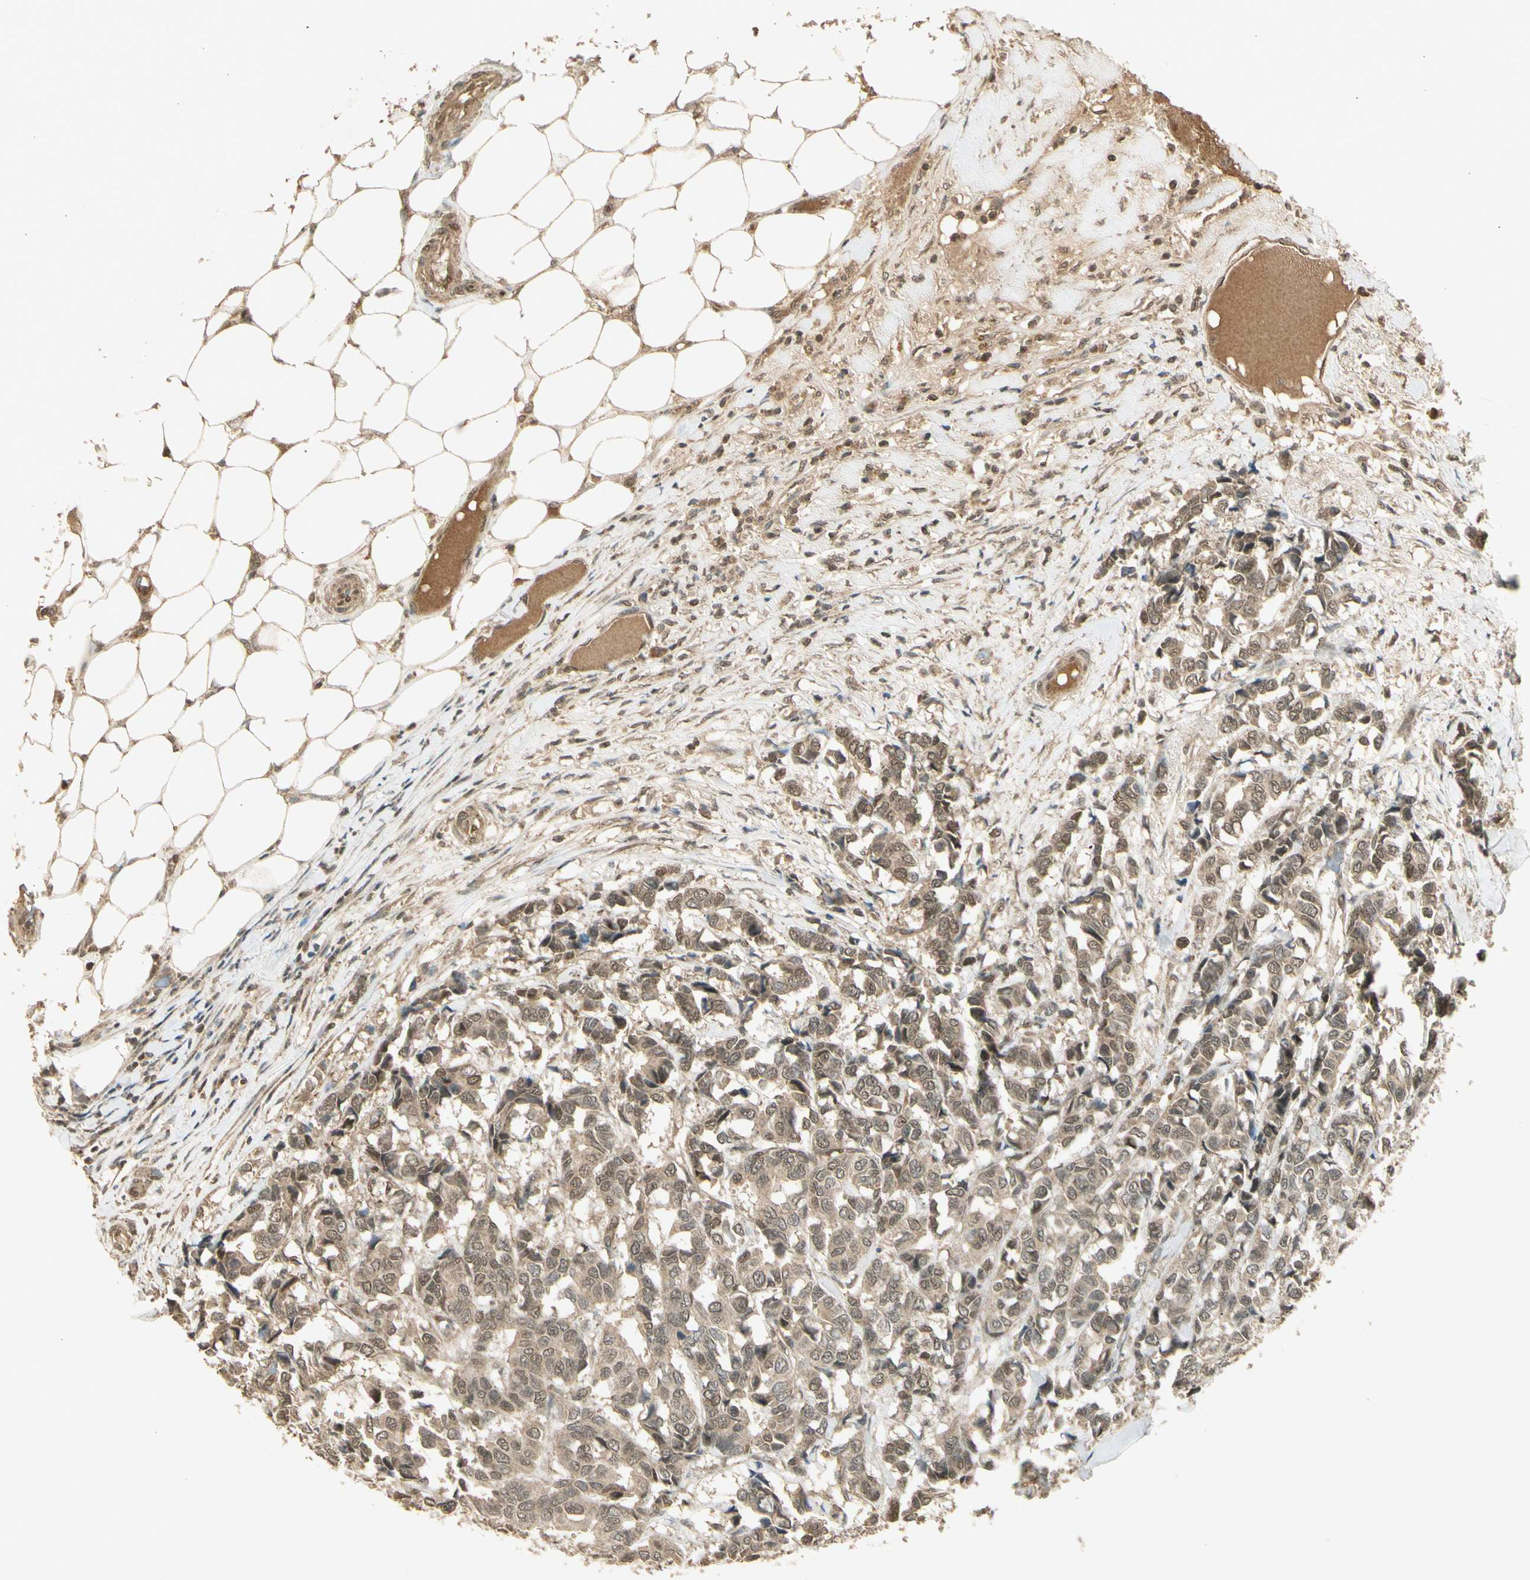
{"staining": {"intensity": "moderate", "quantity": ">75%", "location": "cytoplasmic/membranous,nuclear"}, "tissue": "breast cancer", "cell_type": "Tumor cells", "image_type": "cancer", "snomed": [{"axis": "morphology", "description": "Duct carcinoma"}, {"axis": "topography", "description": "Breast"}], "caption": "Tumor cells reveal medium levels of moderate cytoplasmic/membranous and nuclear staining in about >75% of cells in human breast cancer.", "gene": "GMEB2", "patient": {"sex": "female", "age": 87}}